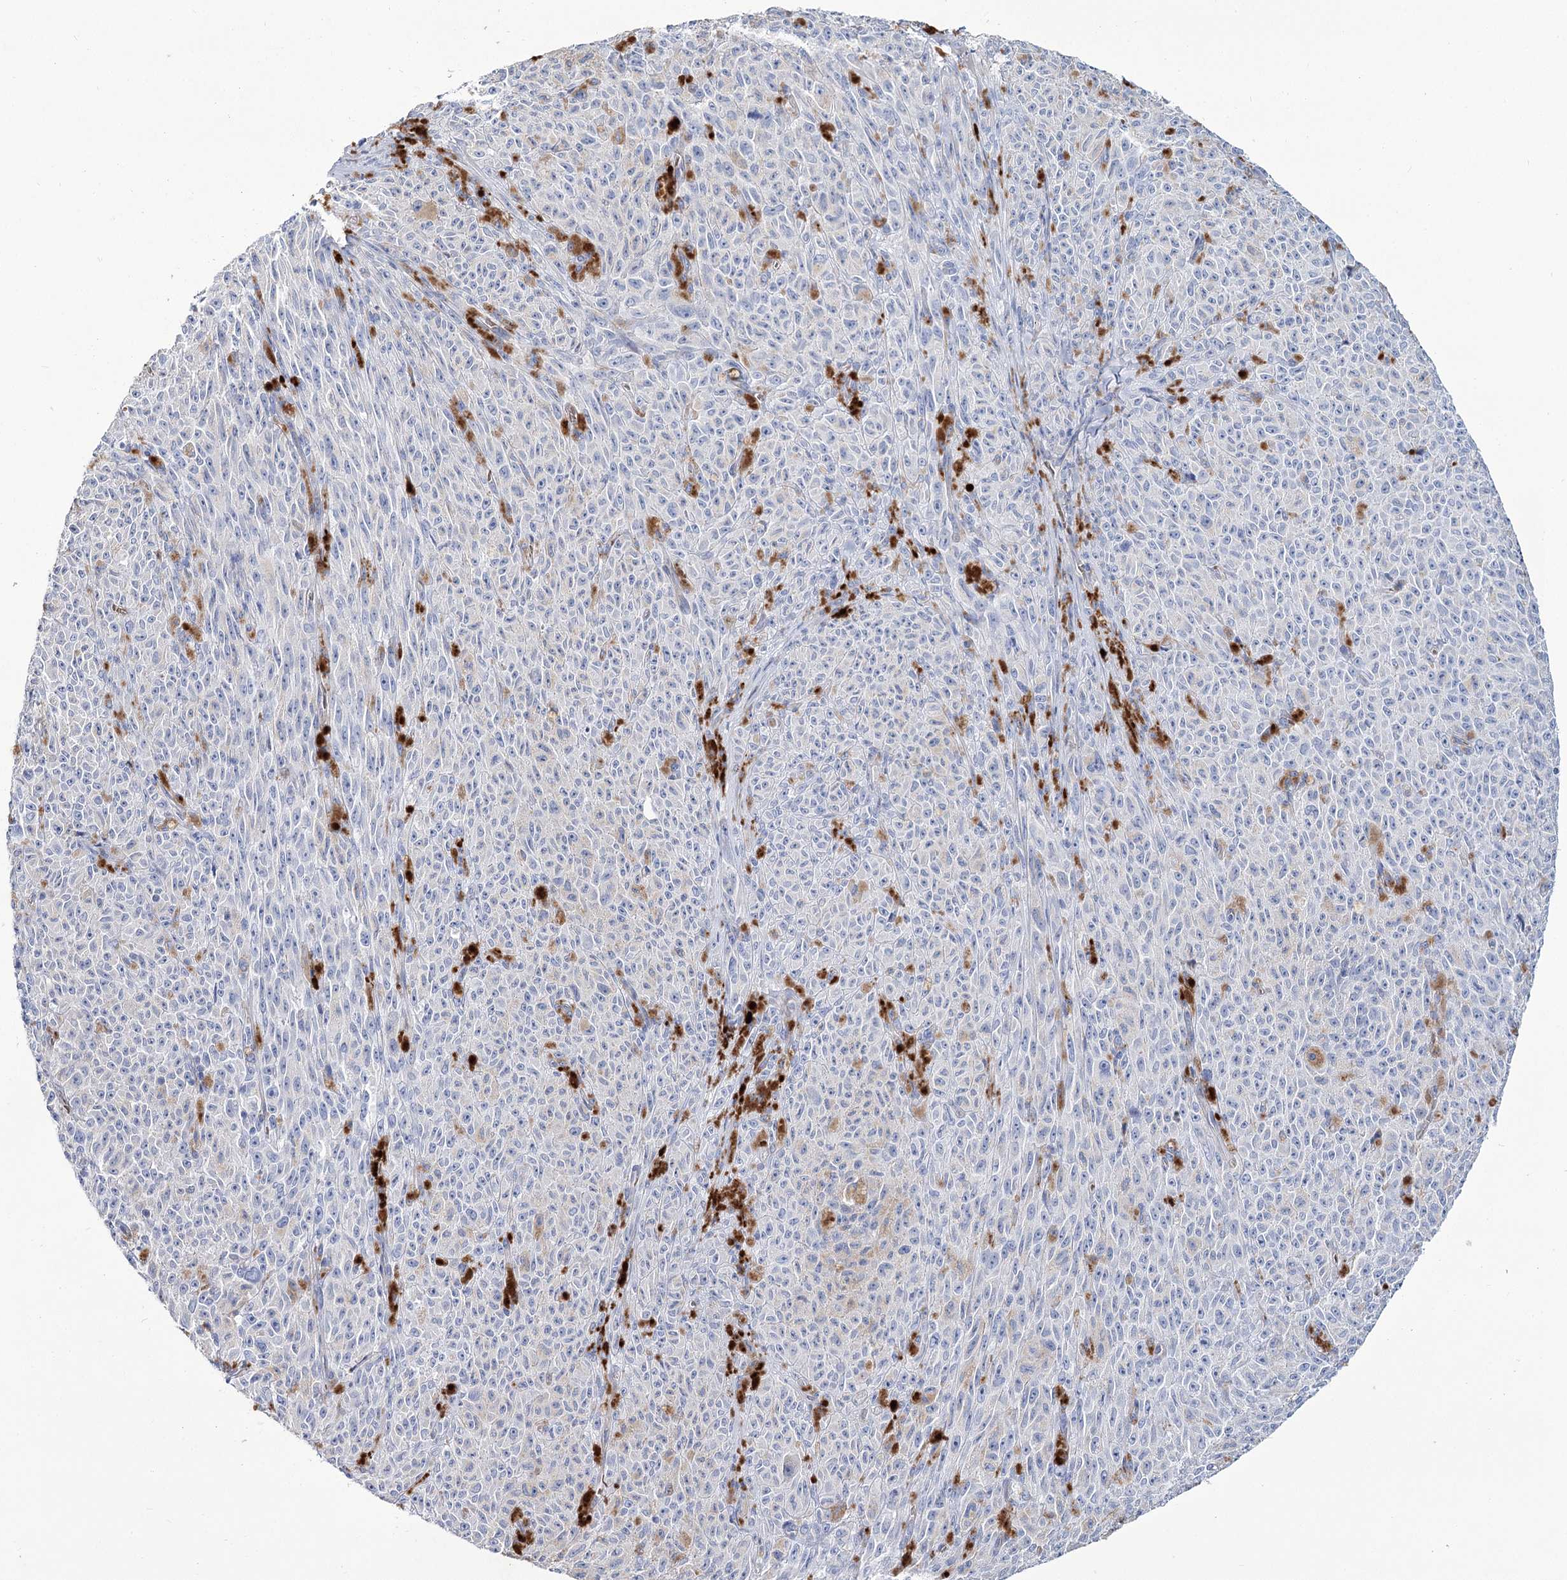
{"staining": {"intensity": "negative", "quantity": "none", "location": "none"}, "tissue": "melanoma", "cell_type": "Tumor cells", "image_type": "cancer", "snomed": [{"axis": "morphology", "description": "Malignant melanoma, NOS"}, {"axis": "topography", "description": "Skin"}], "caption": "Tumor cells show no significant expression in melanoma. (IHC, brightfield microscopy, high magnification).", "gene": "GBF1", "patient": {"sex": "female", "age": 82}}